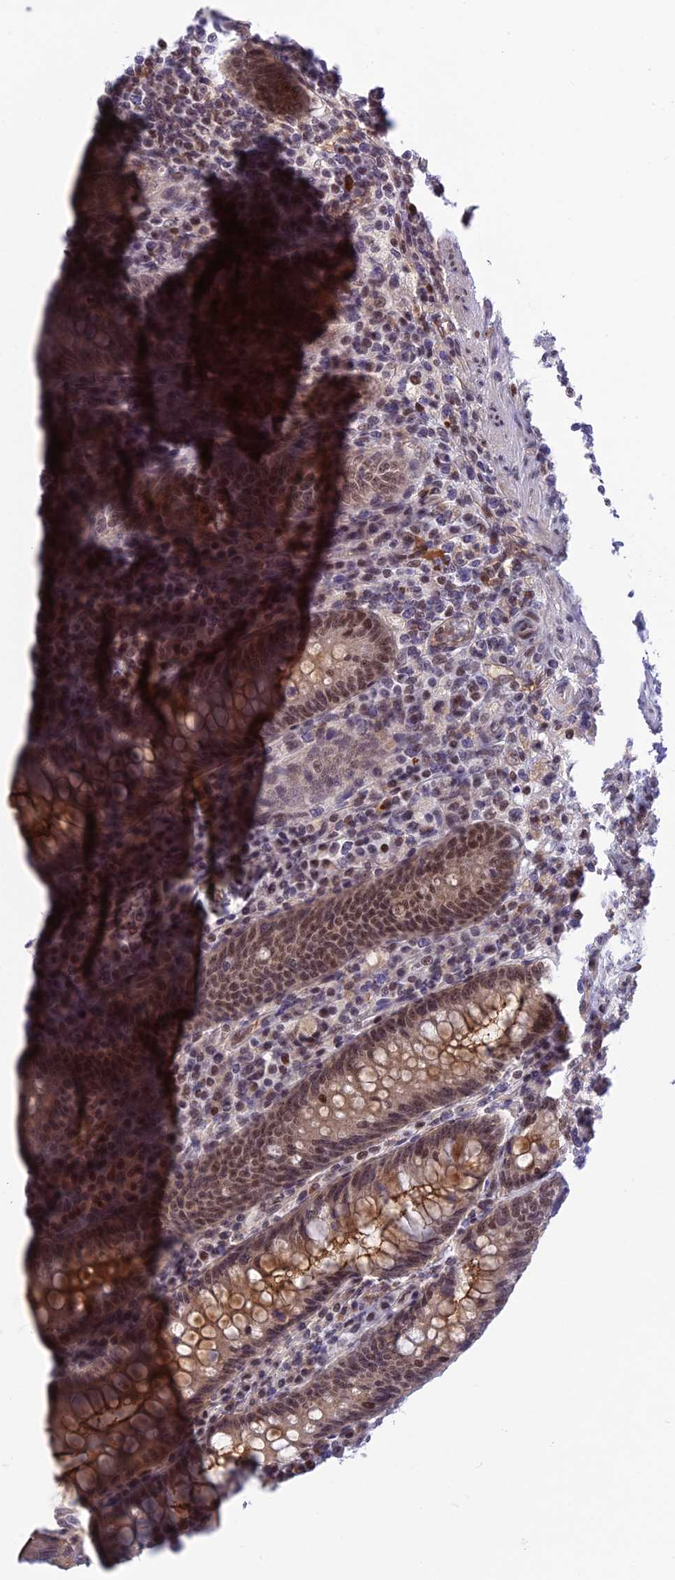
{"staining": {"intensity": "strong", "quantity": ">75%", "location": "cytoplasmic/membranous,nuclear"}, "tissue": "appendix", "cell_type": "Glandular cells", "image_type": "normal", "snomed": [{"axis": "morphology", "description": "Normal tissue, NOS"}, {"axis": "topography", "description": "Appendix"}], "caption": "Strong cytoplasmic/membranous,nuclear staining for a protein is identified in approximately >75% of glandular cells of unremarkable appendix using immunohistochemistry (IHC).", "gene": "TCEA1", "patient": {"sex": "male", "age": 78}}